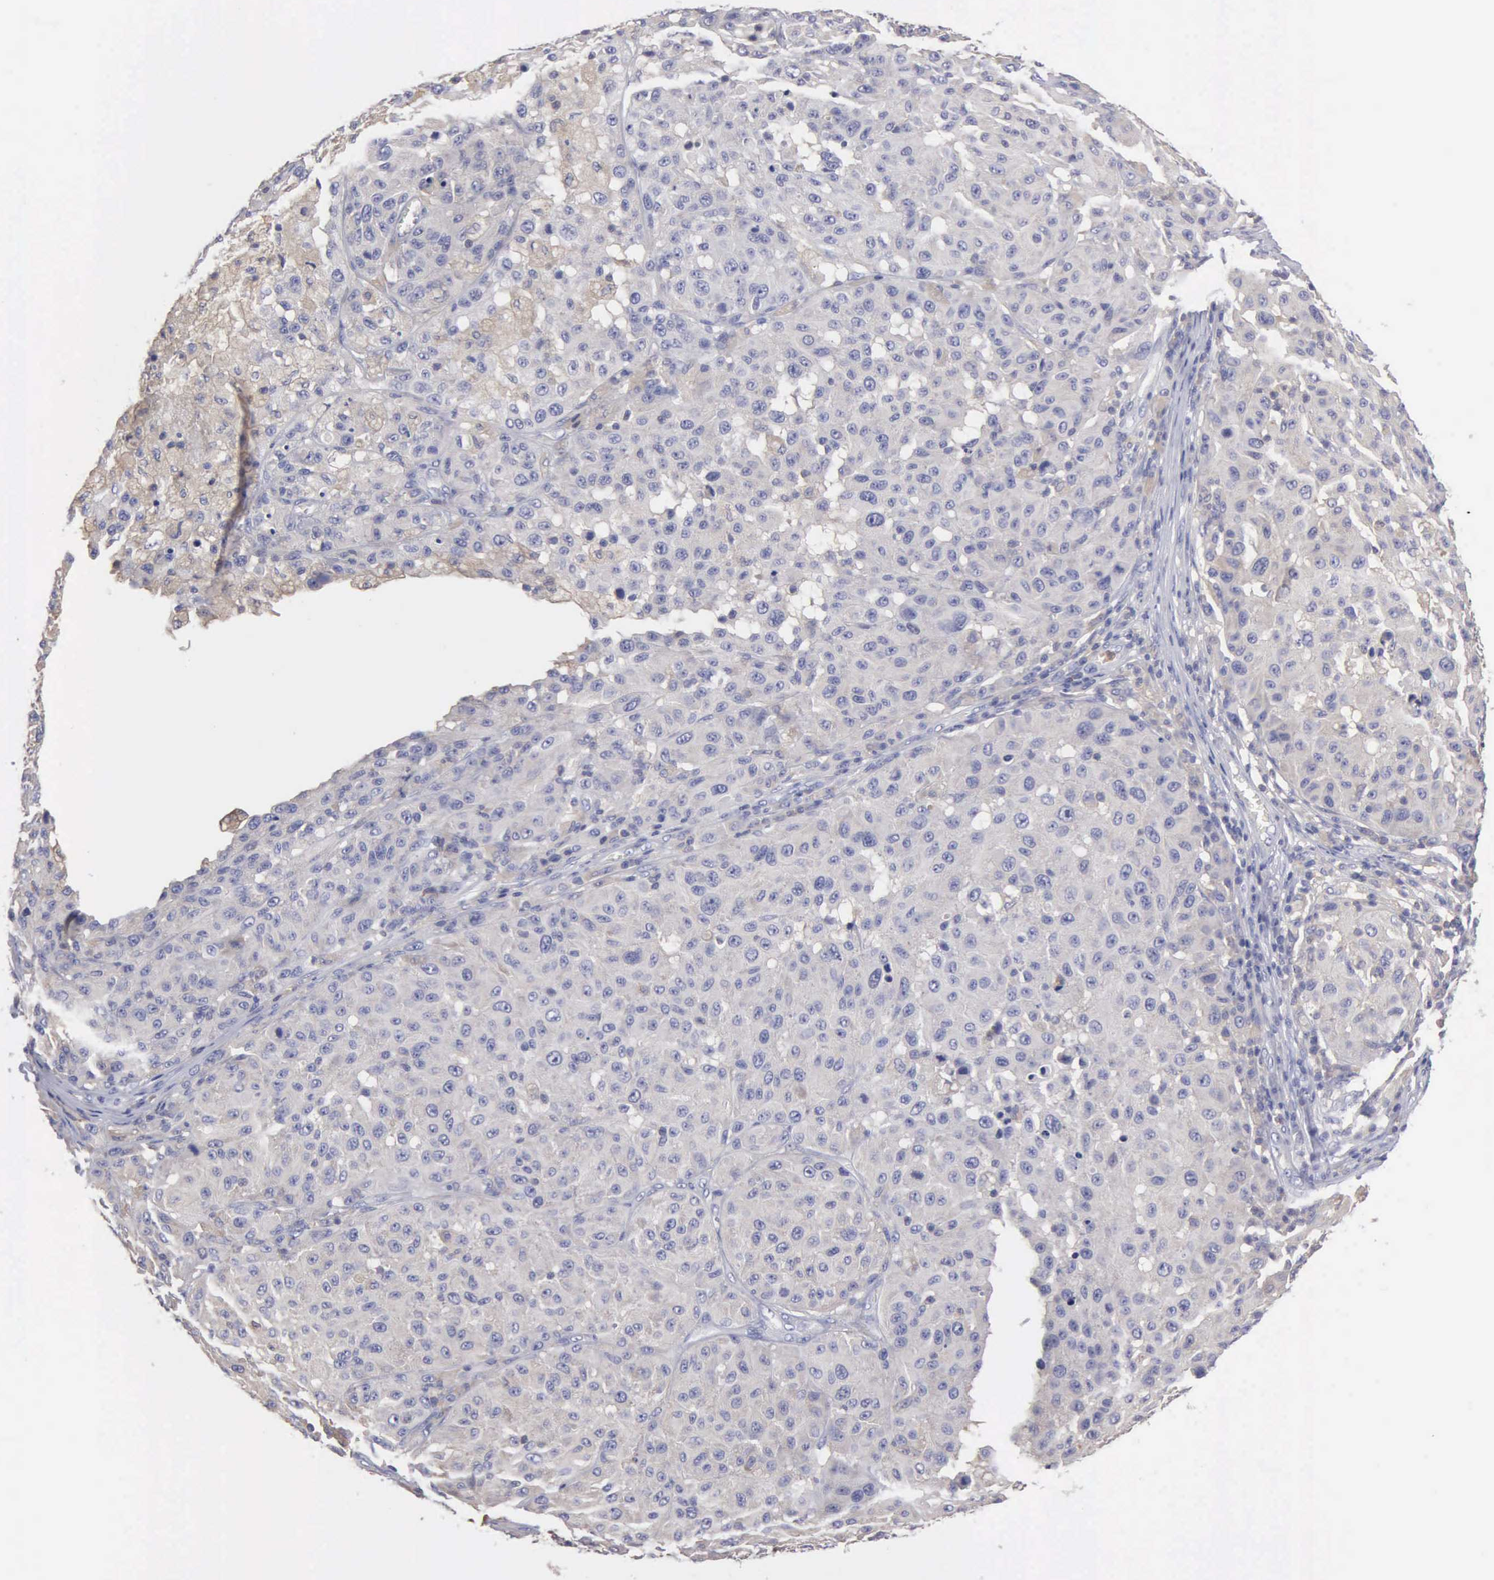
{"staining": {"intensity": "weak", "quantity": "<25%", "location": "cytoplasmic/membranous"}, "tissue": "melanoma", "cell_type": "Tumor cells", "image_type": "cancer", "snomed": [{"axis": "morphology", "description": "Malignant melanoma, NOS"}, {"axis": "topography", "description": "Skin"}], "caption": "Tumor cells are negative for protein expression in human malignant melanoma.", "gene": "G6PD", "patient": {"sex": "female", "age": 77}}